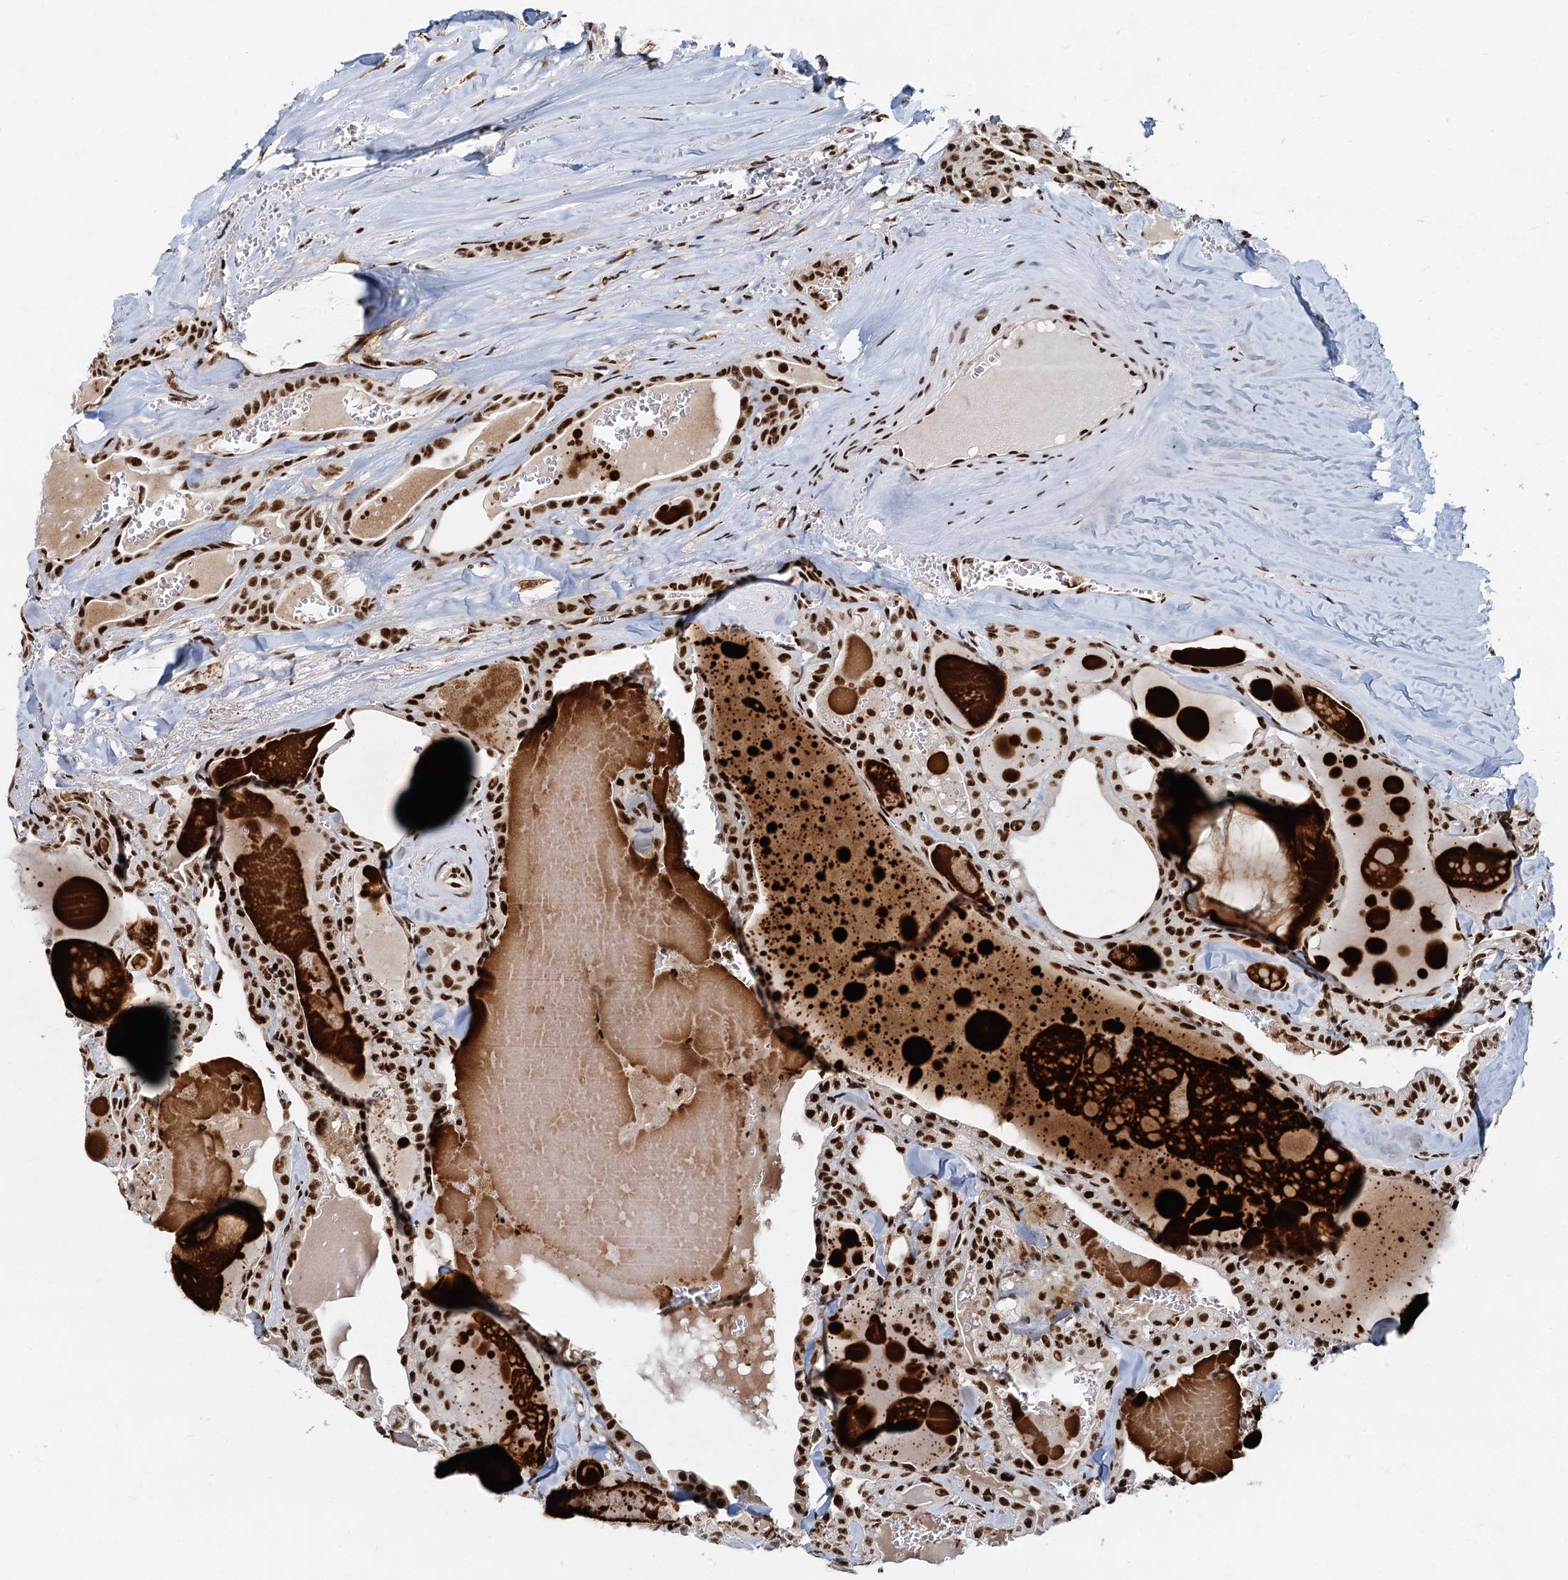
{"staining": {"intensity": "strong", "quantity": ">75%", "location": "nuclear"}, "tissue": "thyroid cancer", "cell_type": "Tumor cells", "image_type": "cancer", "snomed": [{"axis": "morphology", "description": "Papillary adenocarcinoma, NOS"}, {"axis": "topography", "description": "Thyroid gland"}], "caption": "Papillary adenocarcinoma (thyroid) was stained to show a protein in brown. There is high levels of strong nuclear staining in about >75% of tumor cells.", "gene": "RBM26", "patient": {"sex": "male", "age": 52}}